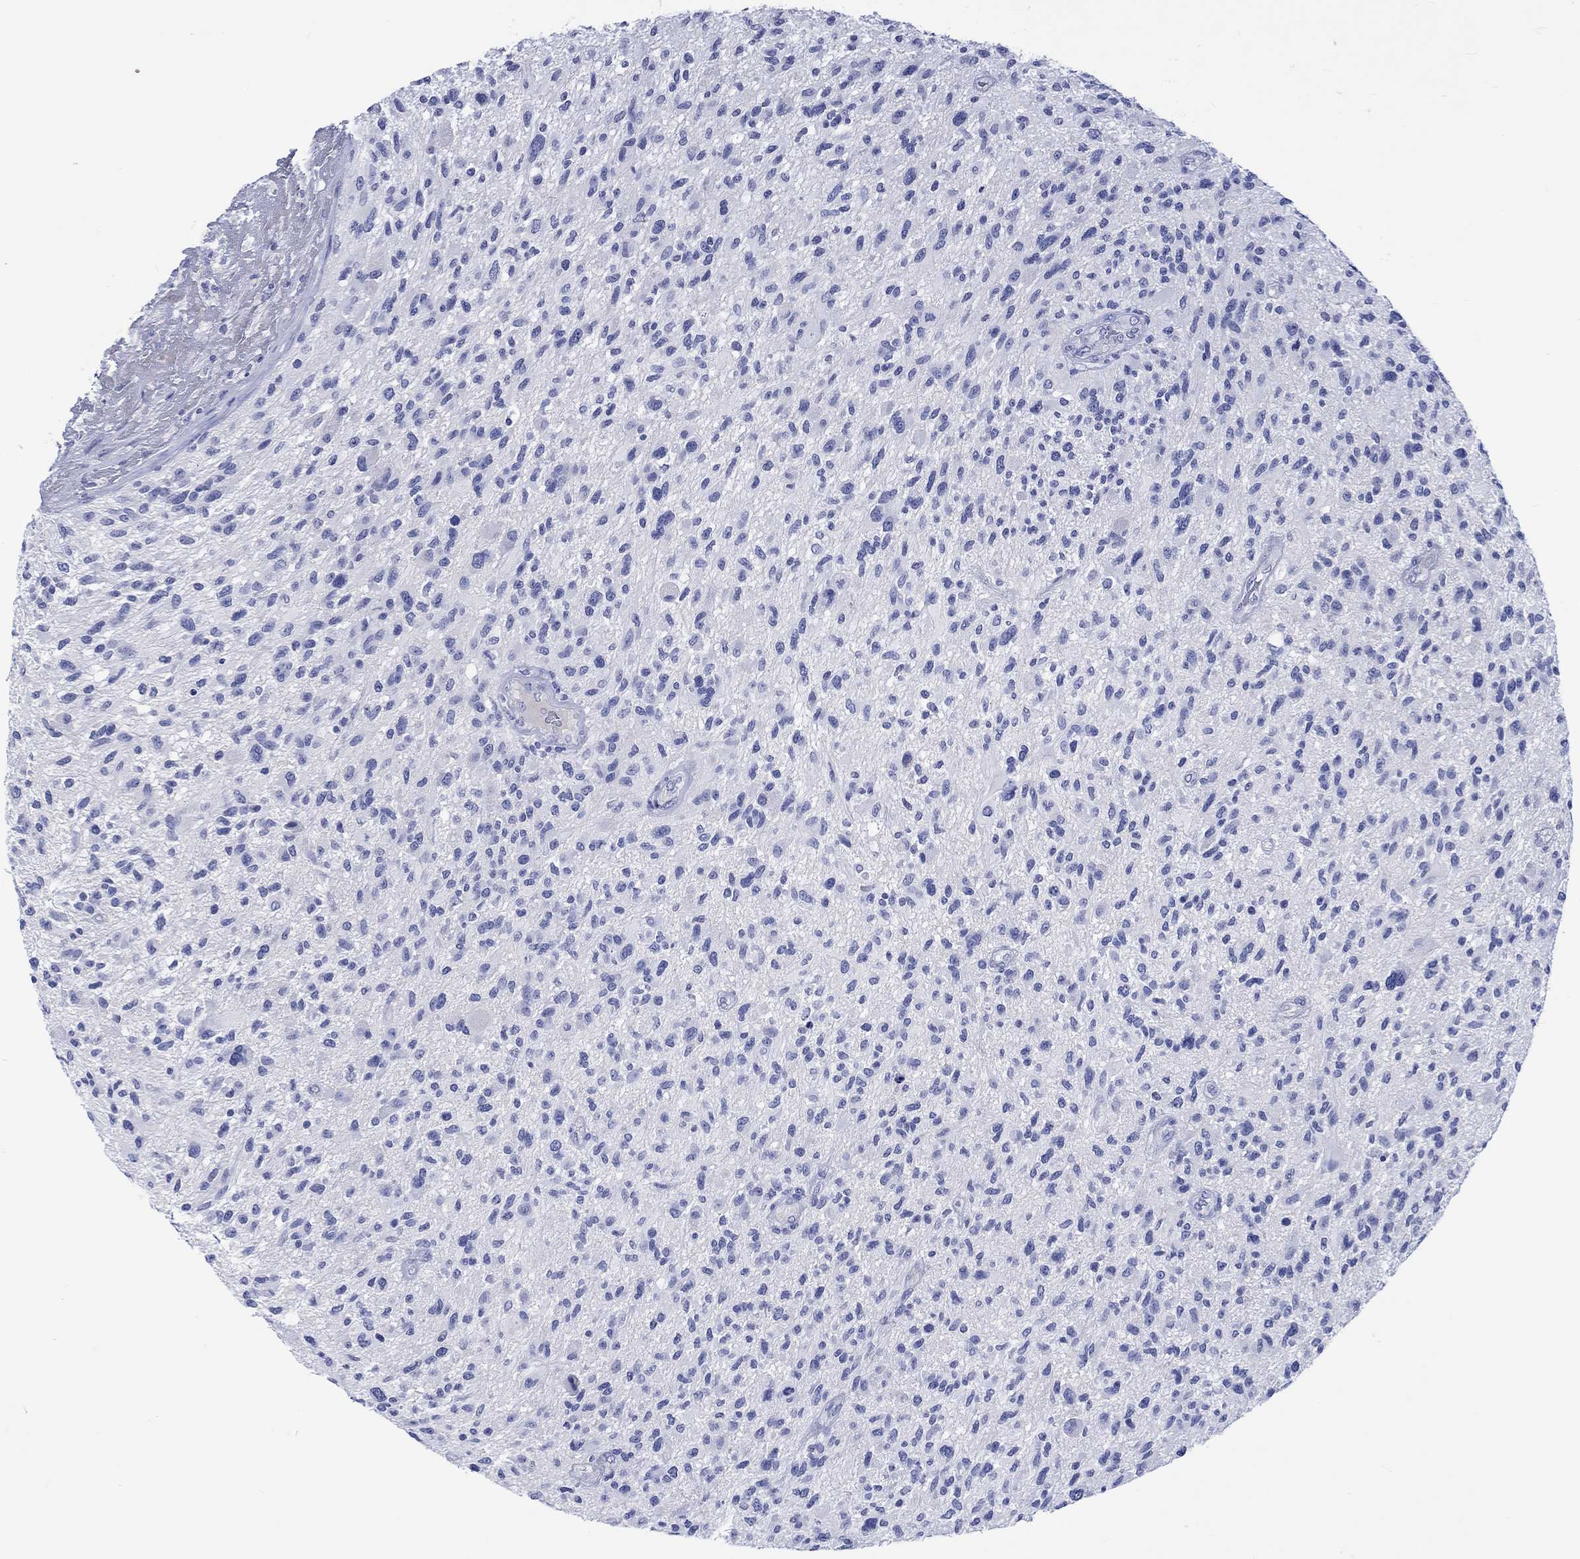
{"staining": {"intensity": "negative", "quantity": "none", "location": "none"}, "tissue": "glioma", "cell_type": "Tumor cells", "image_type": "cancer", "snomed": [{"axis": "morphology", "description": "Glioma, malignant, High grade"}, {"axis": "topography", "description": "Brain"}], "caption": "Protein analysis of high-grade glioma (malignant) shows no significant expression in tumor cells. Nuclei are stained in blue.", "gene": "CACNG3", "patient": {"sex": "male", "age": 47}}